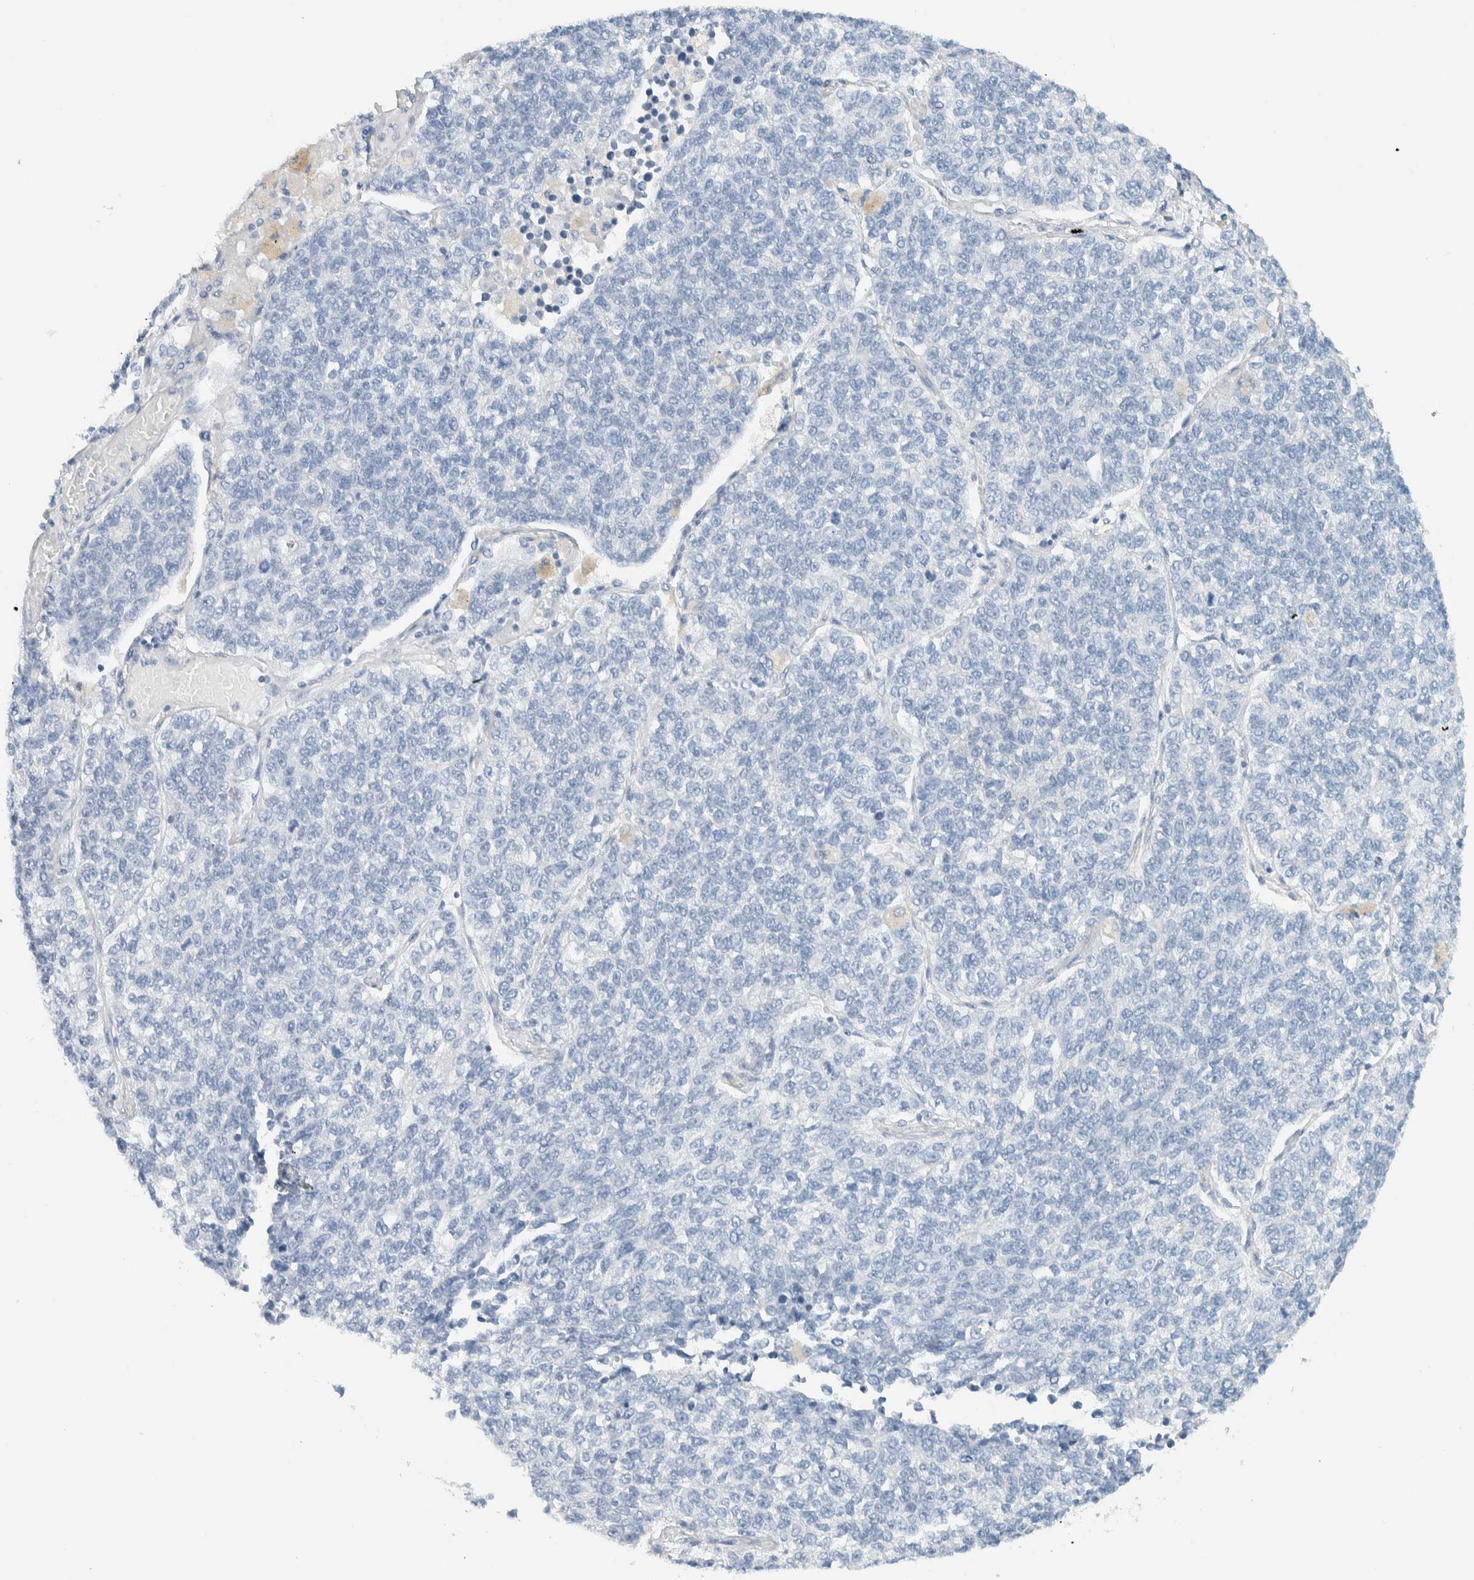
{"staining": {"intensity": "negative", "quantity": "none", "location": "none"}, "tissue": "lung cancer", "cell_type": "Tumor cells", "image_type": "cancer", "snomed": [{"axis": "morphology", "description": "Adenocarcinoma, NOS"}, {"axis": "topography", "description": "Lung"}], "caption": "Photomicrograph shows no protein positivity in tumor cells of lung adenocarcinoma tissue. Brightfield microscopy of immunohistochemistry (IHC) stained with DAB (brown) and hematoxylin (blue), captured at high magnification.", "gene": "ALOX12B", "patient": {"sex": "male", "age": 49}}